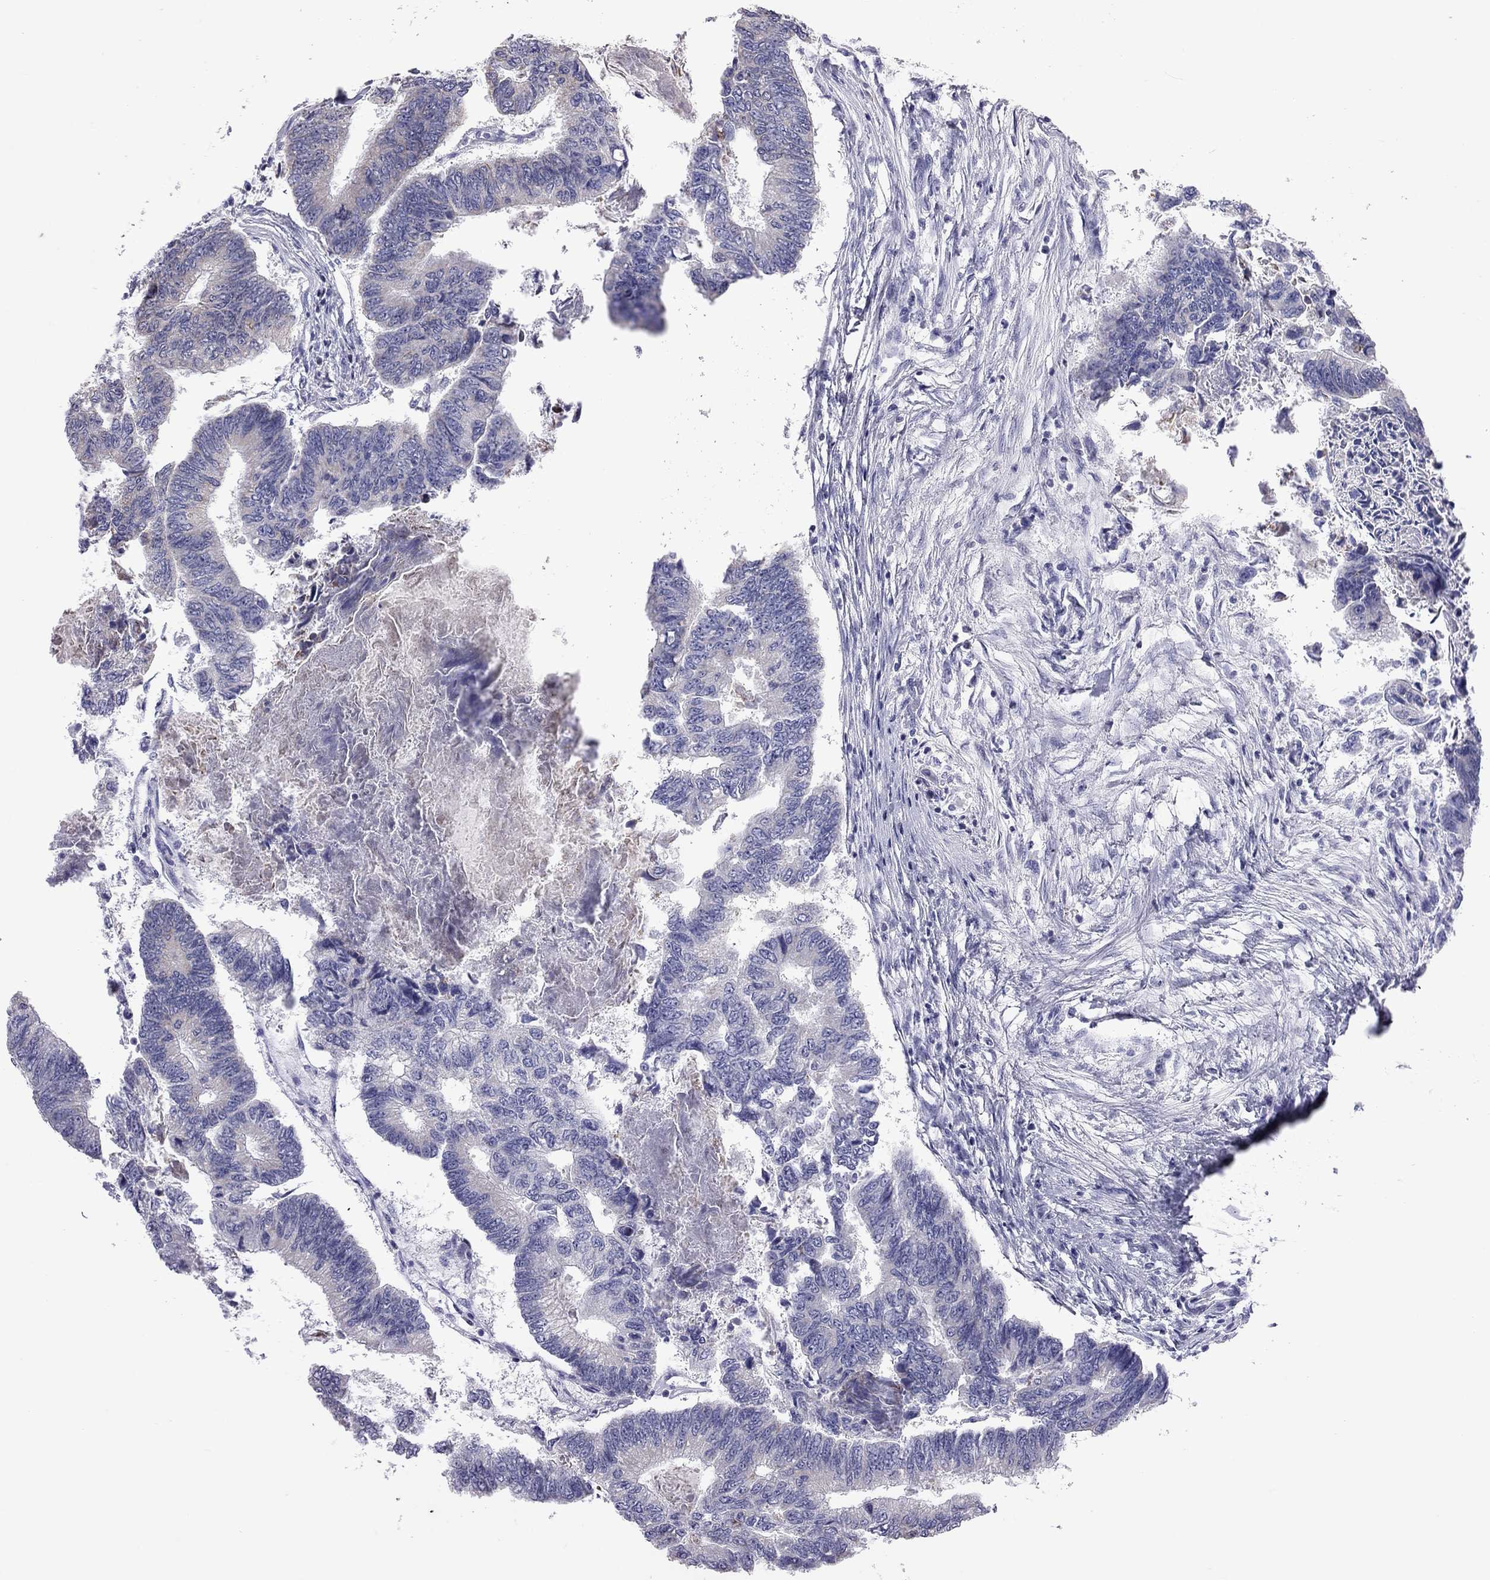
{"staining": {"intensity": "negative", "quantity": "none", "location": "none"}, "tissue": "colorectal cancer", "cell_type": "Tumor cells", "image_type": "cancer", "snomed": [{"axis": "morphology", "description": "Adenocarcinoma, NOS"}, {"axis": "topography", "description": "Colon"}], "caption": "Colorectal cancer was stained to show a protein in brown. There is no significant expression in tumor cells.", "gene": "PPP1R3A", "patient": {"sex": "female", "age": 65}}